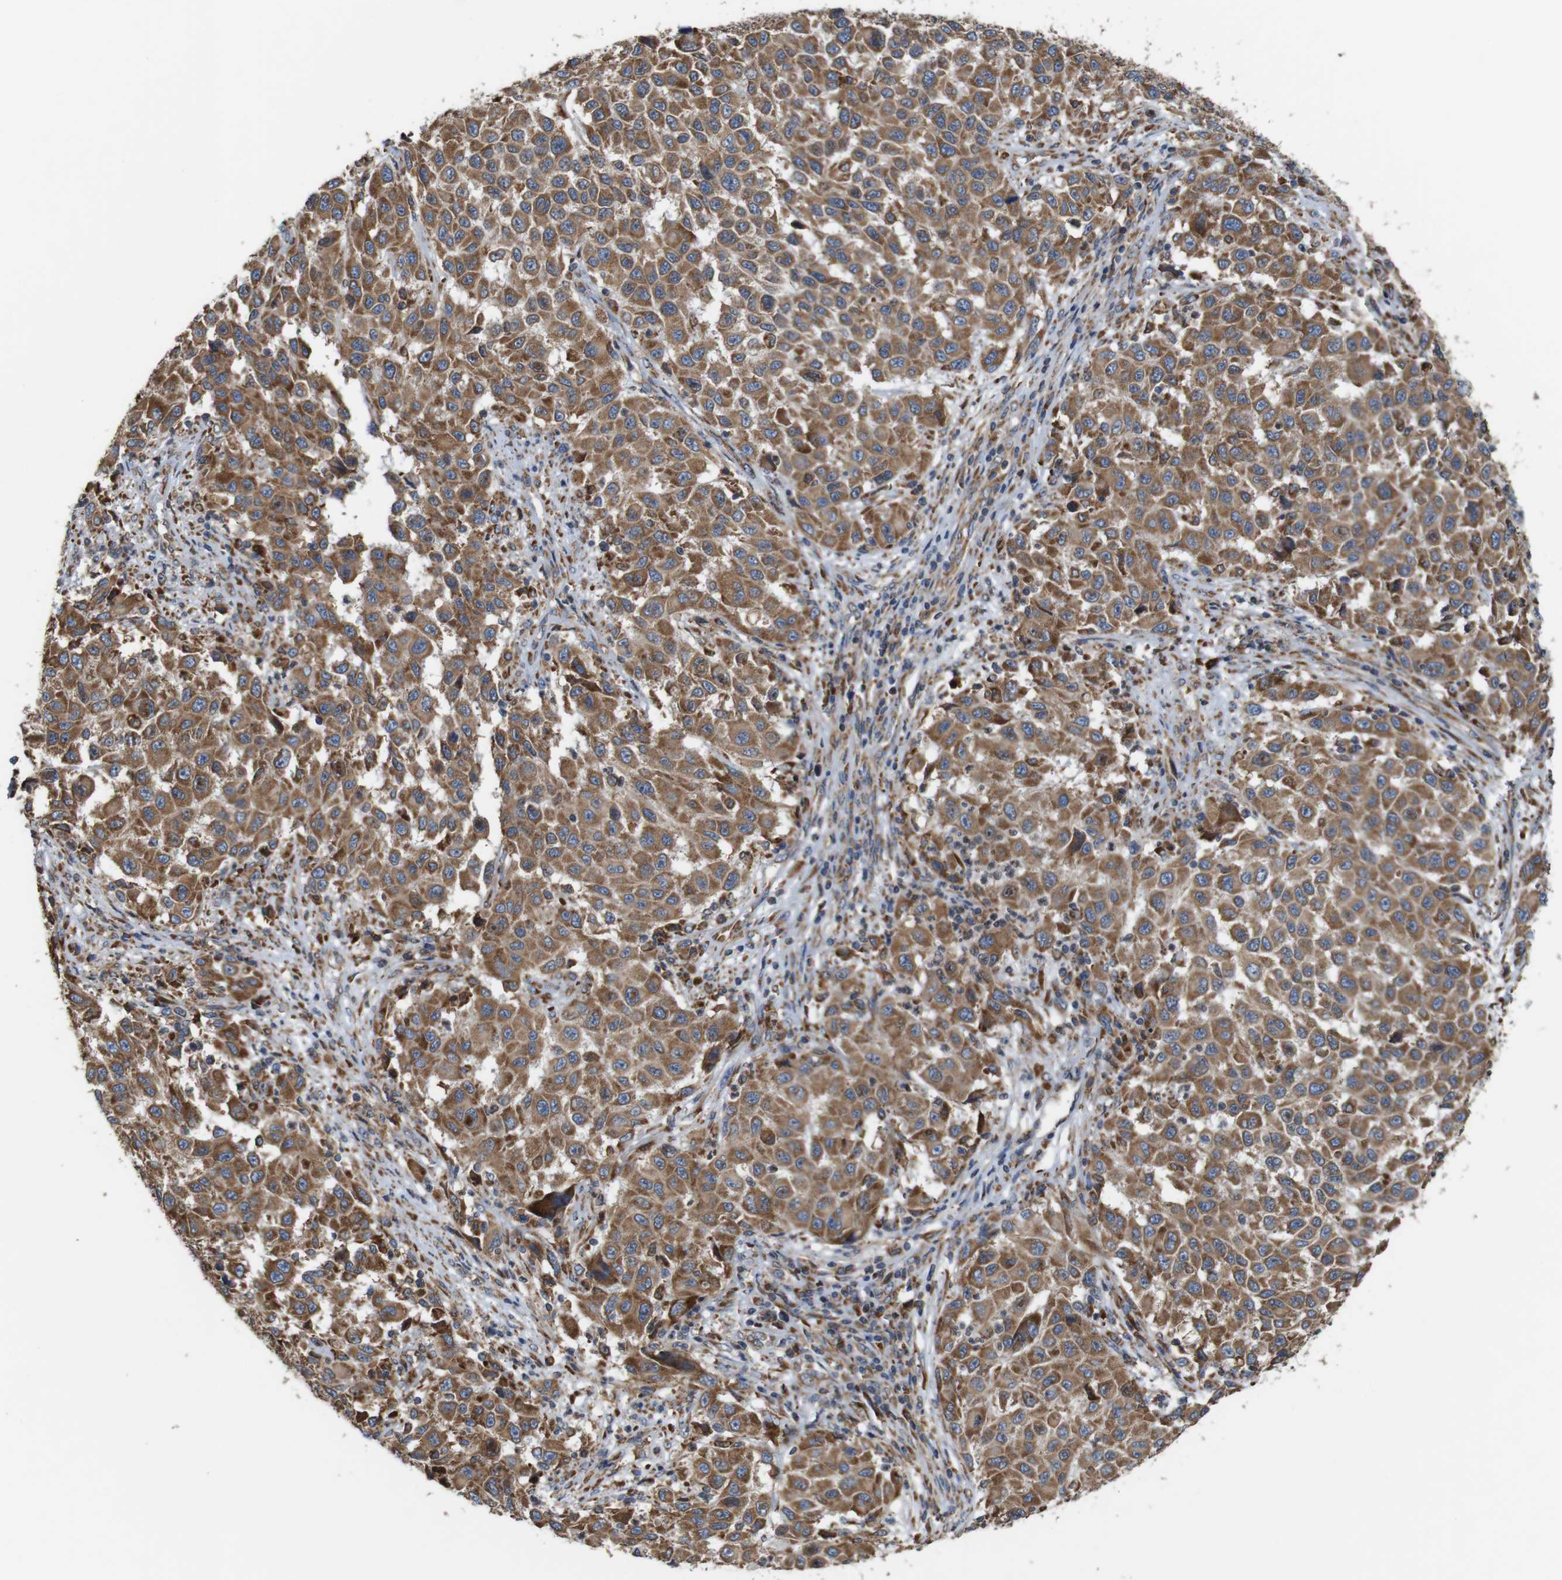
{"staining": {"intensity": "moderate", "quantity": ">75%", "location": "cytoplasmic/membranous"}, "tissue": "melanoma", "cell_type": "Tumor cells", "image_type": "cancer", "snomed": [{"axis": "morphology", "description": "Malignant melanoma, Metastatic site"}, {"axis": "topography", "description": "Lymph node"}], "caption": "Immunohistochemistry staining of melanoma, which demonstrates medium levels of moderate cytoplasmic/membranous staining in about >75% of tumor cells indicating moderate cytoplasmic/membranous protein expression. The staining was performed using DAB (3,3'-diaminobenzidine) (brown) for protein detection and nuclei were counterstained in hematoxylin (blue).", "gene": "UGGT1", "patient": {"sex": "male", "age": 61}}